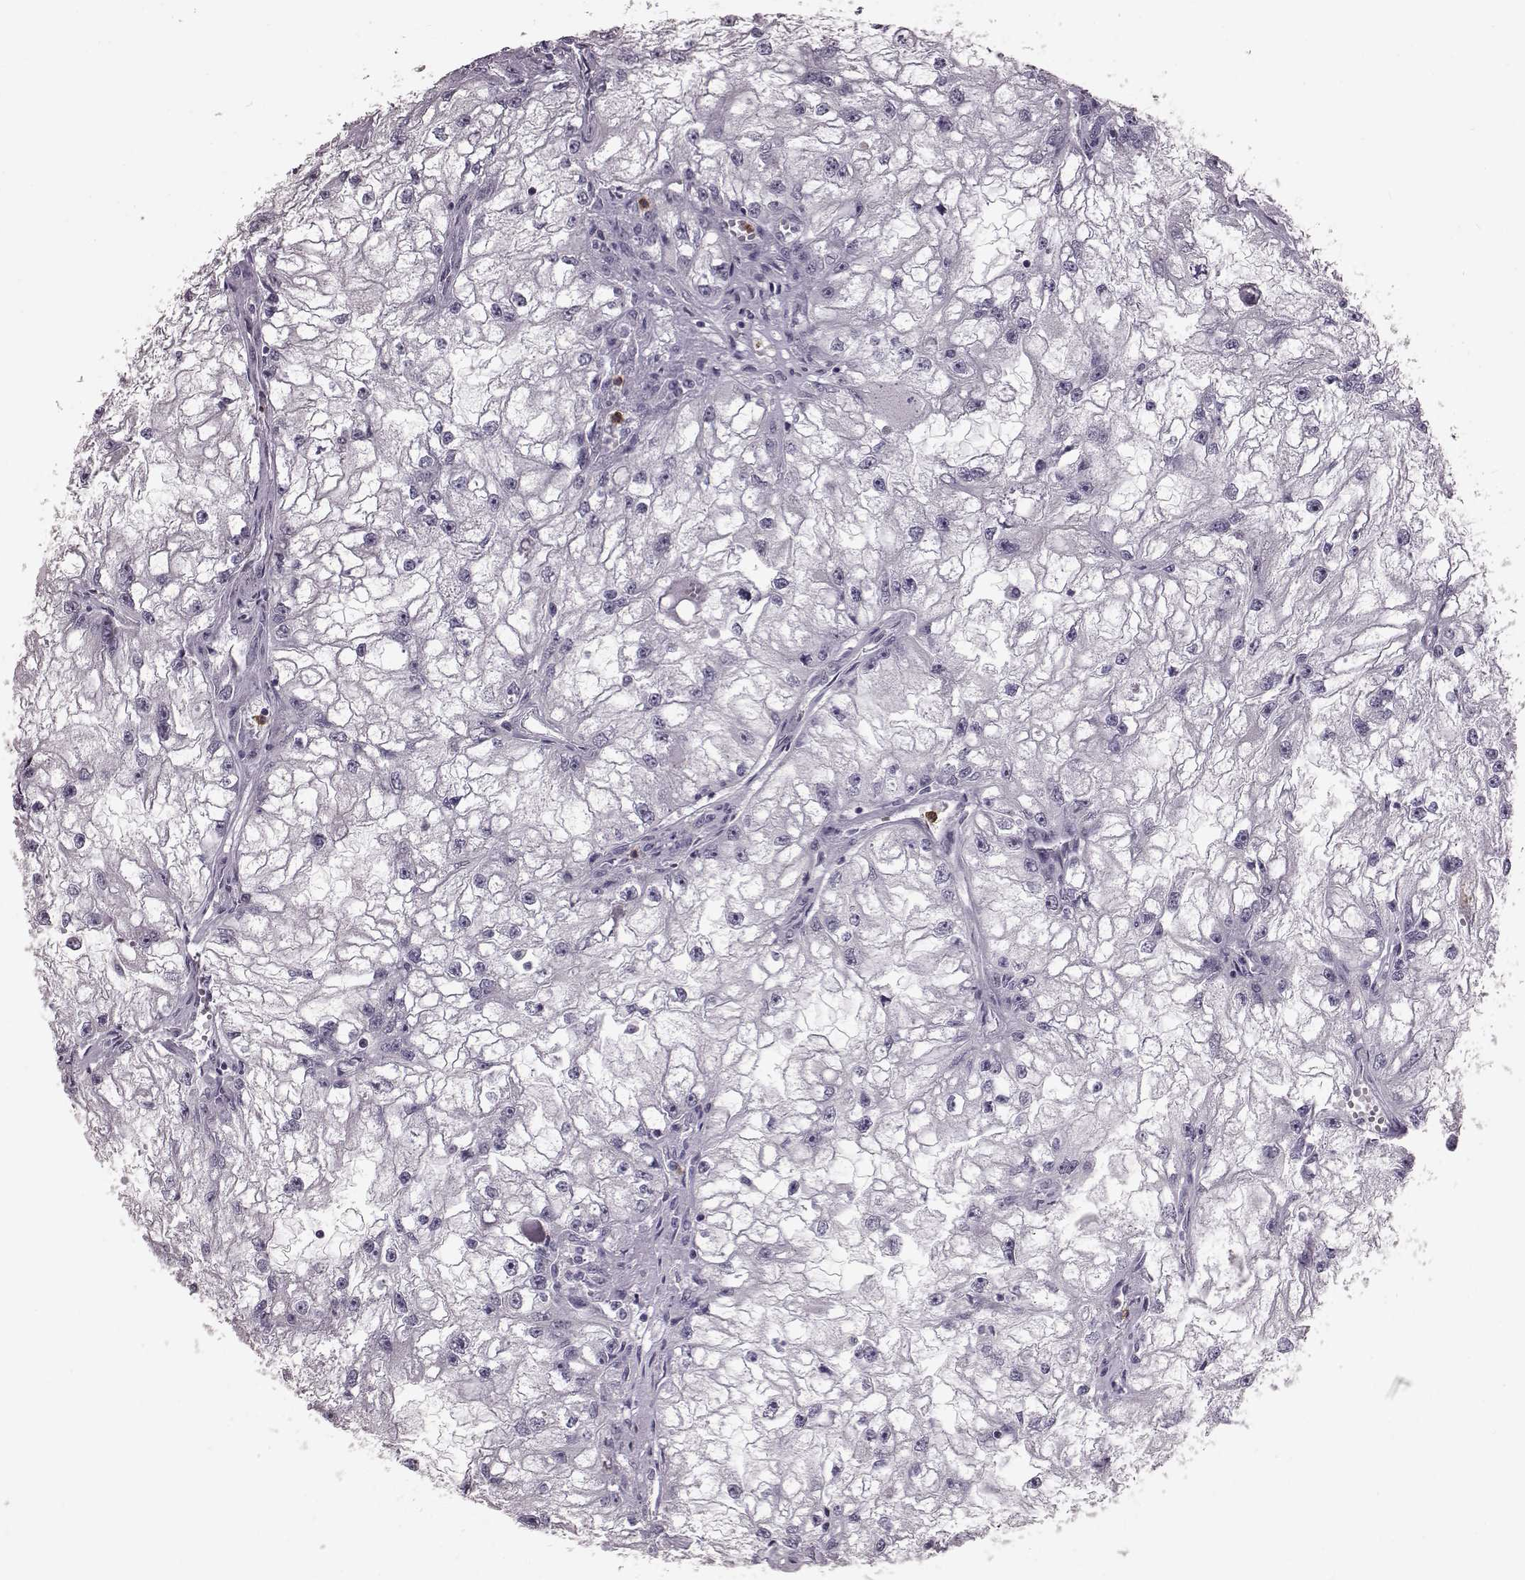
{"staining": {"intensity": "negative", "quantity": "none", "location": "none"}, "tissue": "renal cancer", "cell_type": "Tumor cells", "image_type": "cancer", "snomed": [{"axis": "morphology", "description": "Adenocarcinoma, NOS"}, {"axis": "topography", "description": "Kidney"}], "caption": "Immunohistochemical staining of human renal adenocarcinoma demonstrates no significant positivity in tumor cells.", "gene": "FUT4", "patient": {"sex": "male", "age": 59}}